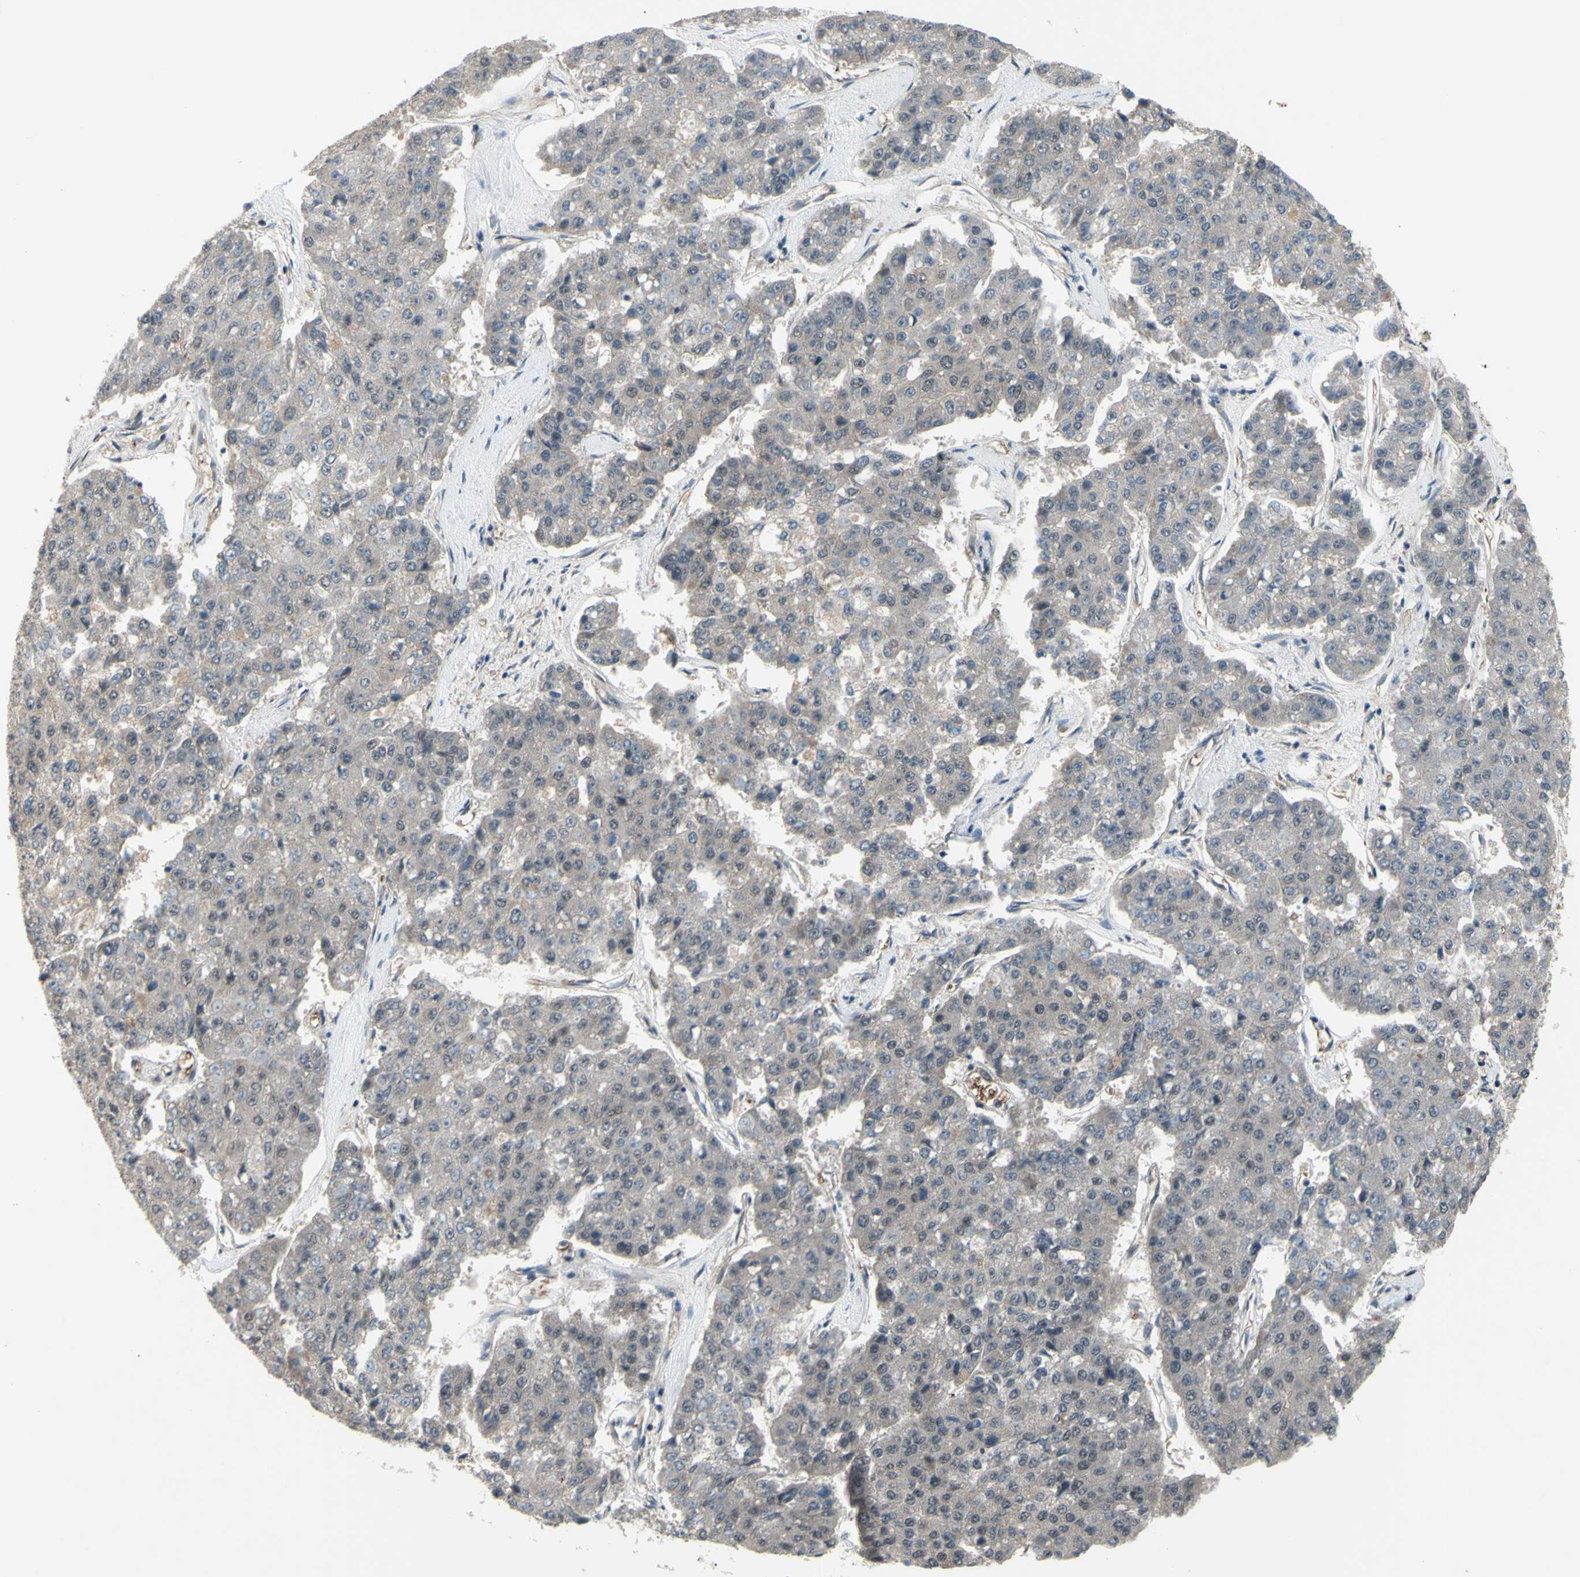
{"staining": {"intensity": "weak", "quantity": ">75%", "location": "cytoplasmic/membranous"}, "tissue": "pancreatic cancer", "cell_type": "Tumor cells", "image_type": "cancer", "snomed": [{"axis": "morphology", "description": "Adenocarcinoma, NOS"}, {"axis": "topography", "description": "Pancreas"}], "caption": "Adenocarcinoma (pancreatic) tissue shows weak cytoplasmic/membranous expression in about >75% of tumor cells, visualized by immunohistochemistry.", "gene": "TRDMT1", "patient": {"sex": "male", "age": 50}}